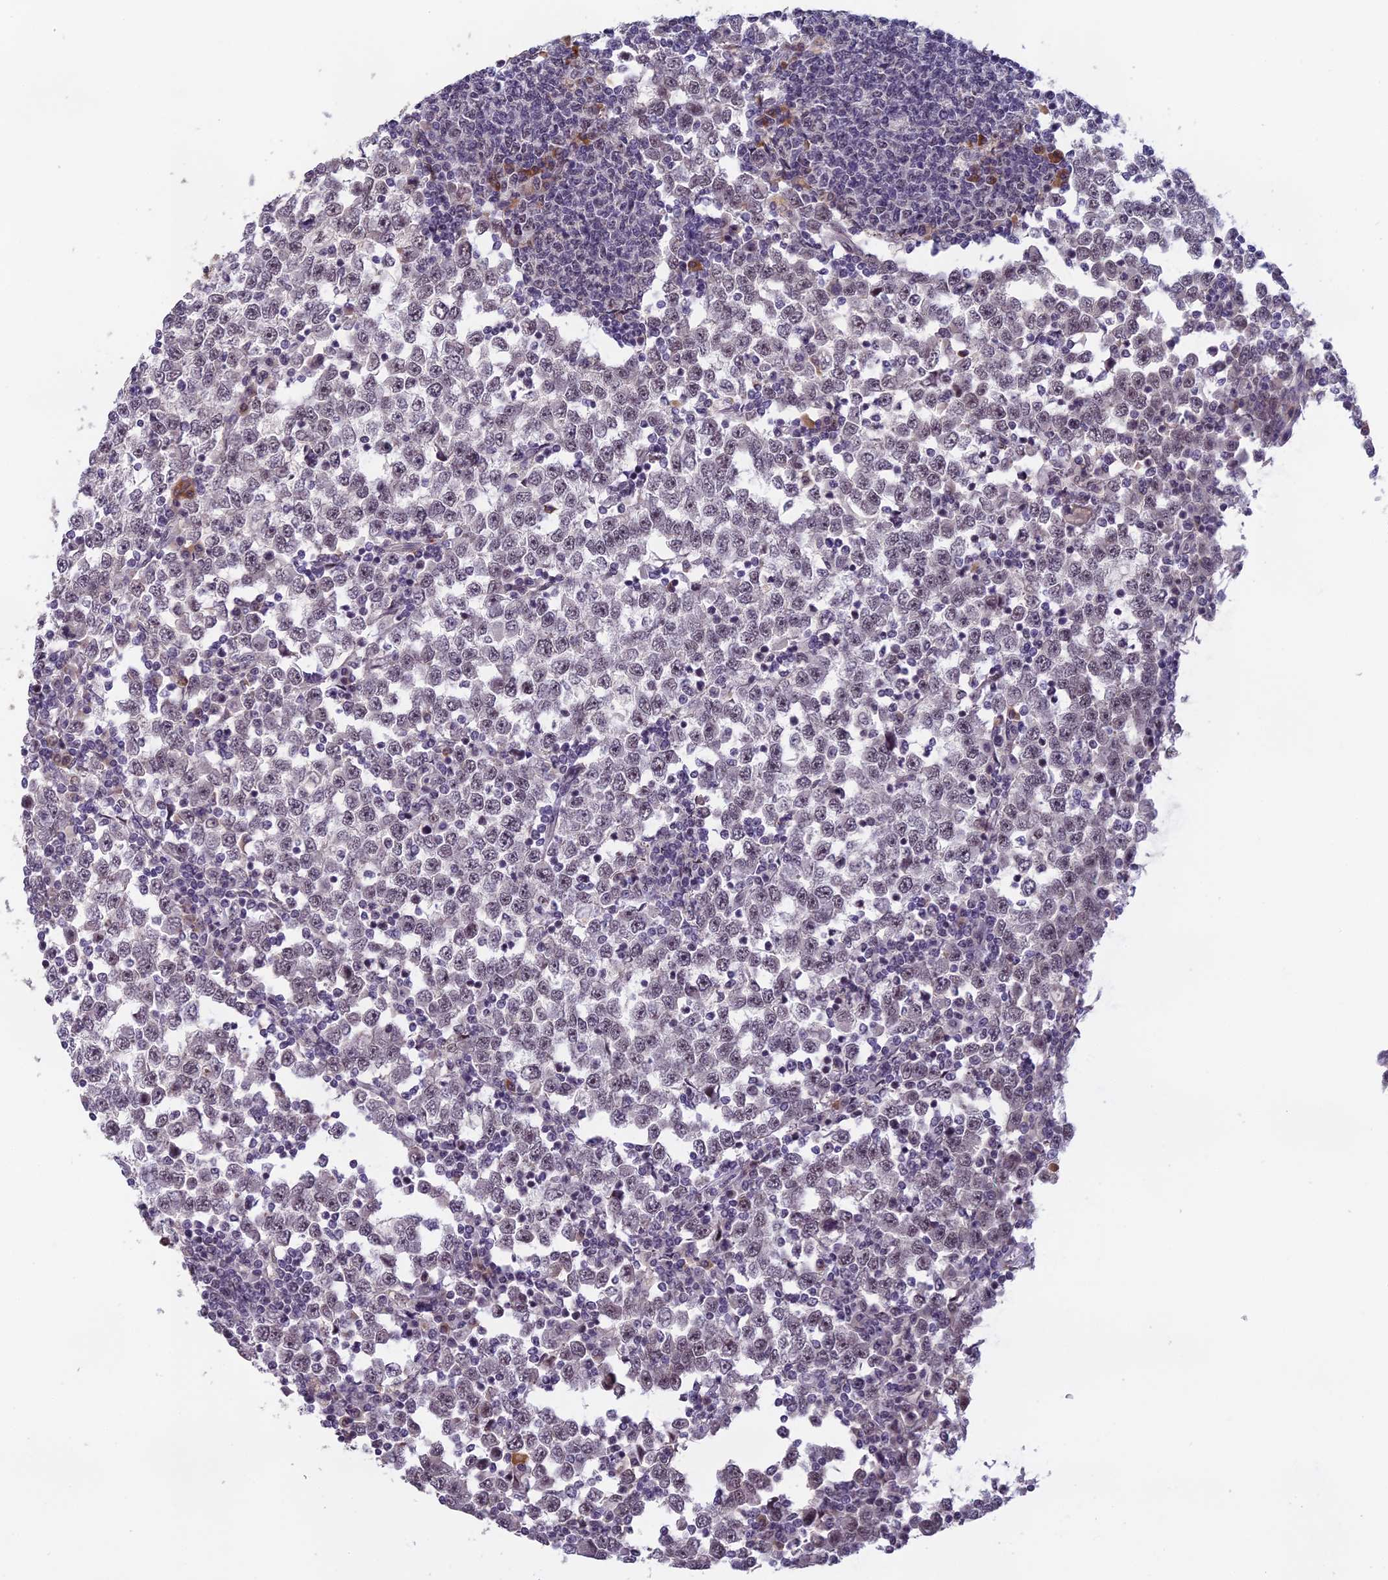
{"staining": {"intensity": "moderate", "quantity": "25%-75%", "location": "nuclear"}, "tissue": "testis cancer", "cell_type": "Tumor cells", "image_type": "cancer", "snomed": [{"axis": "morphology", "description": "Seminoma, NOS"}, {"axis": "topography", "description": "Testis"}], "caption": "Tumor cells exhibit moderate nuclear expression in approximately 25%-75% of cells in testis cancer (seminoma).", "gene": "MORF4L1", "patient": {"sex": "male", "age": 65}}